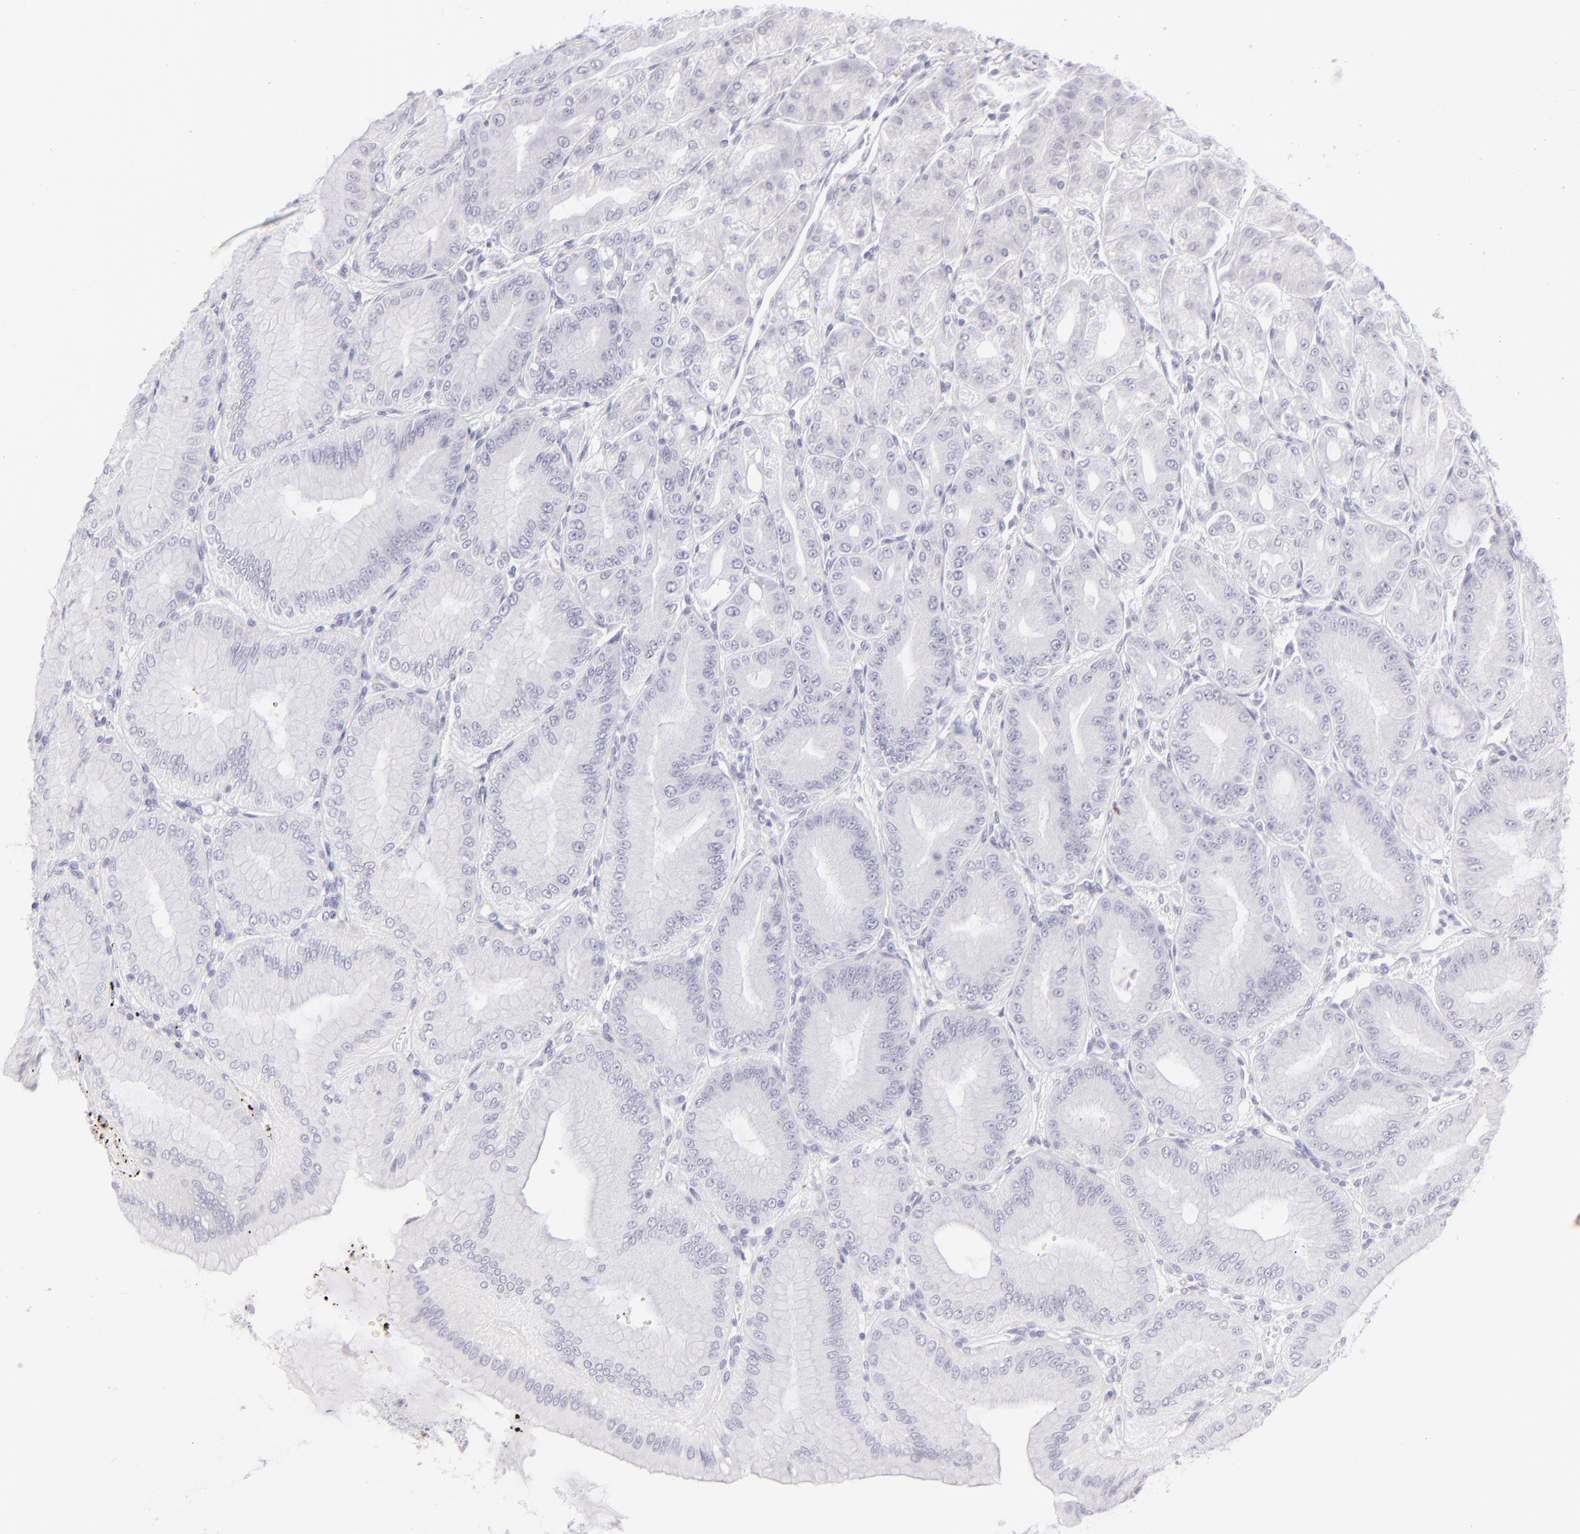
{"staining": {"intensity": "negative", "quantity": "none", "location": "none"}, "tissue": "stomach", "cell_type": "Glandular cells", "image_type": "normal", "snomed": [{"axis": "morphology", "description": "Normal tissue, NOS"}, {"axis": "topography", "description": "Stomach, lower"}], "caption": "Micrograph shows no significant protein staining in glandular cells of normal stomach.", "gene": "FCER2", "patient": {"sex": "male", "age": 71}}